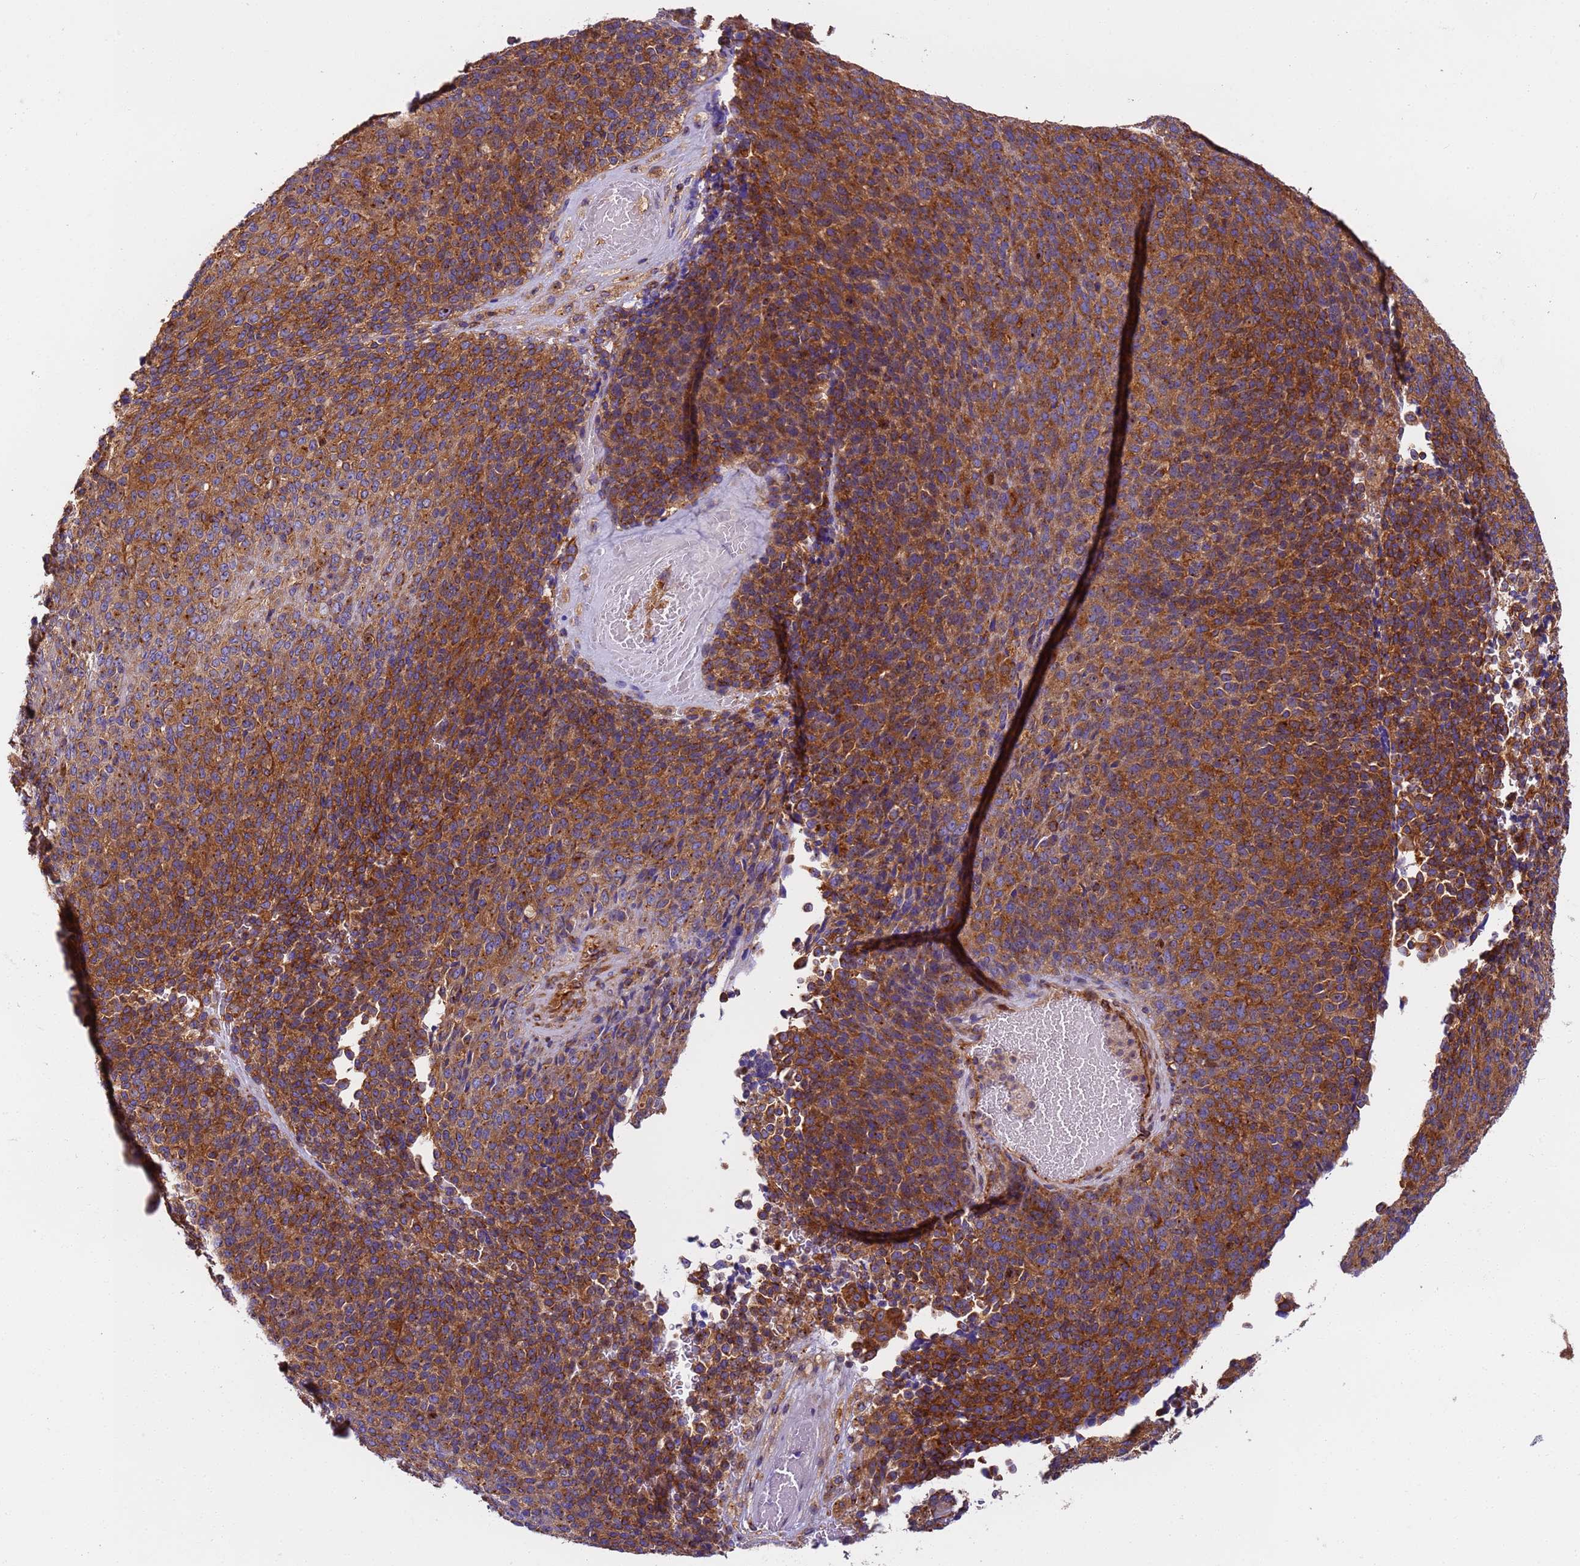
{"staining": {"intensity": "moderate", "quantity": ">75%", "location": "cytoplasmic/membranous"}, "tissue": "melanoma", "cell_type": "Tumor cells", "image_type": "cancer", "snomed": [{"axis": "morphology", "description": "Malignant melanoma, Metastatic site"}, {"axis": "topography", "description": "Brain"}], "caption": "High-power microscopy captured an immunohistochemistry image of melanoma, revealing moderate cytoplasmic/membranous staining in about >75% of tumor cells. (DAB IHC with brightfield microscopy, high magnification).", "gene": "DYNC1I2", "patient": {"sex": "female", "age": 56}}